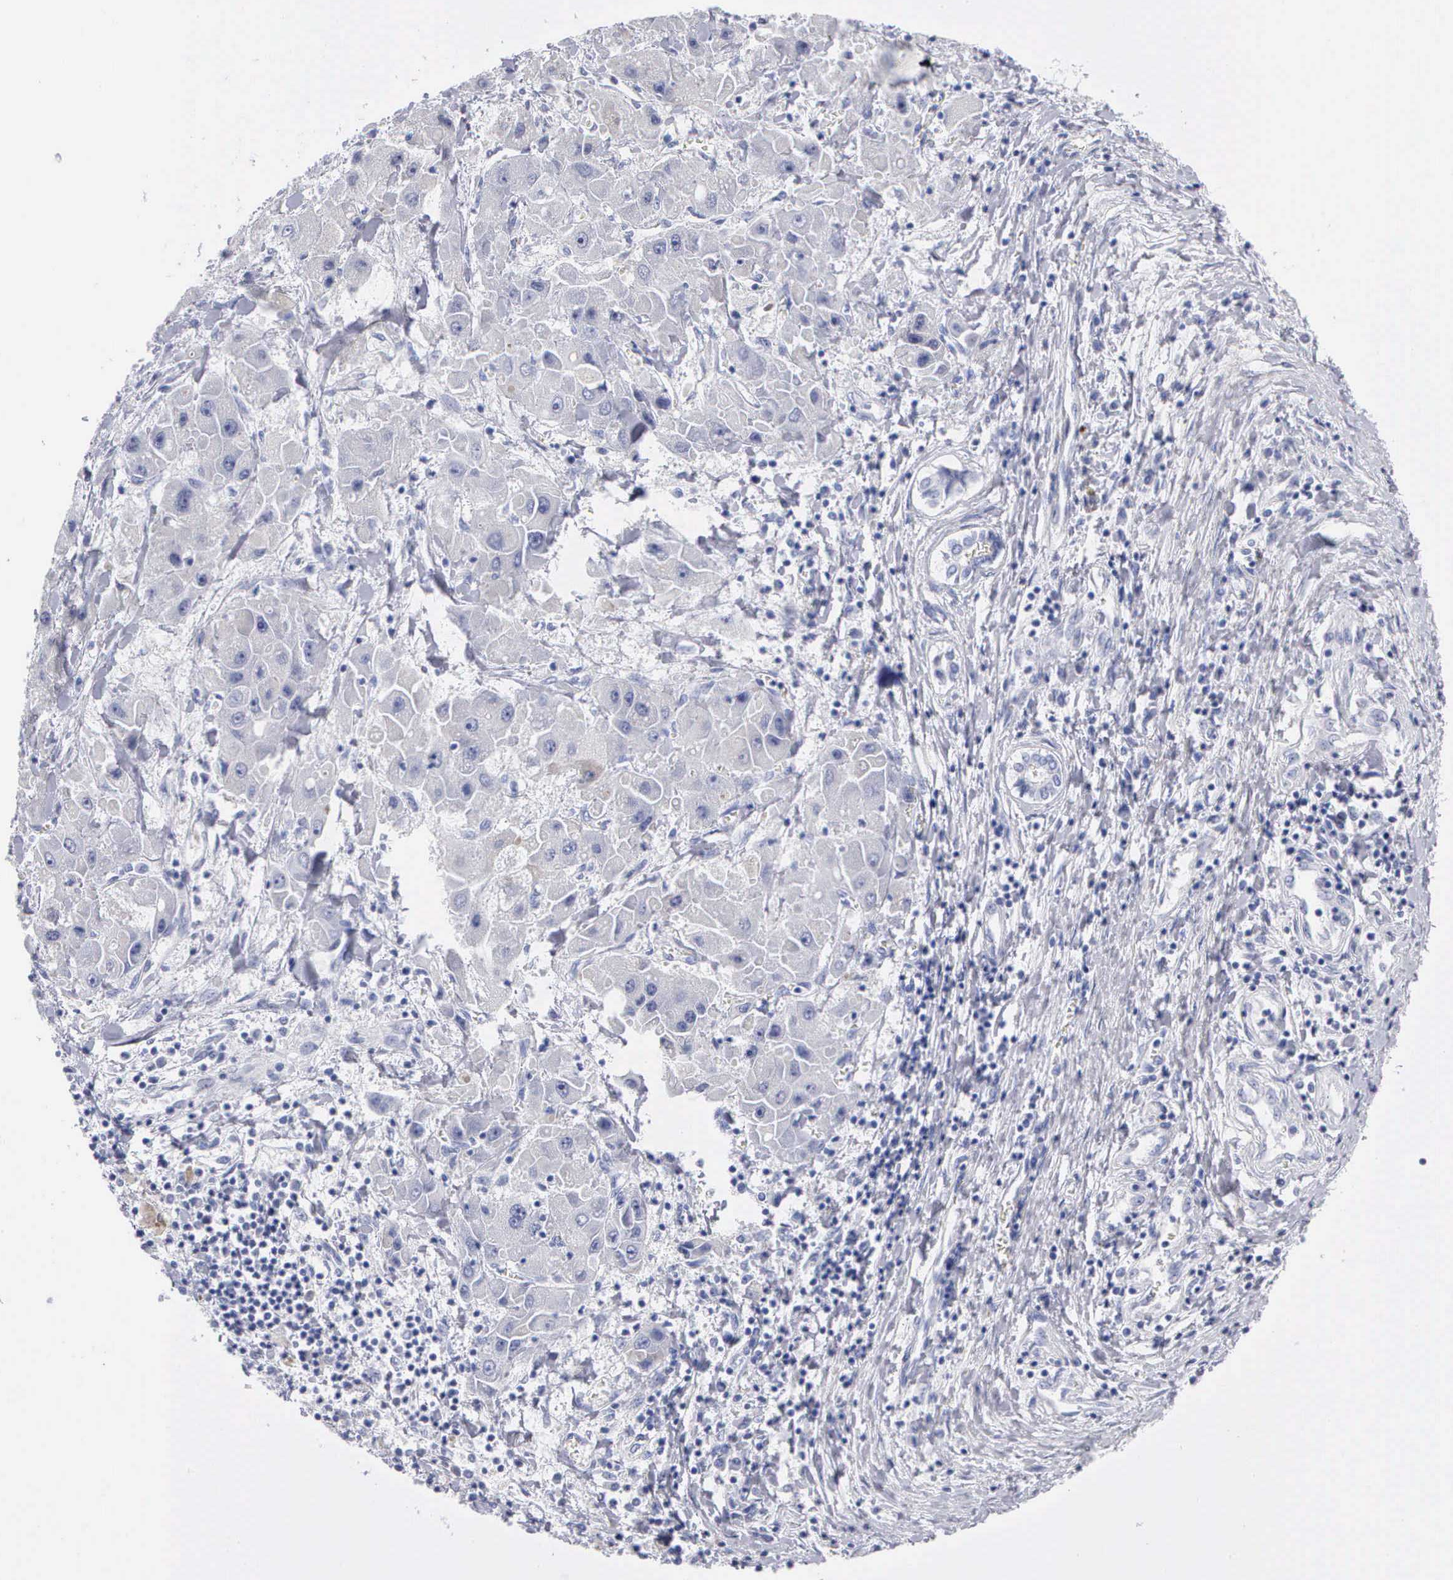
{"staining": {"intensity": "negative", "quantity": "none", "location": "none"}, "tissue": "liver cancer", "cell_type": "Tumor cells", "image_type": "cancer", "snomed": [{"axis": "morphology", "description": "Carcinoma, Hepatocellular, NOS"}, {"axis": "topography", "description": "Liver"}], "caption": "Immunohistochemistry photomicrograph of liver hepatocellular carcinoma stained for a protein (brown), which reveals no staining in tumor cells. (DAB immunohistochemistry, high magnification).", "gene": "CYP19A1", "patient": {"sex": "male", "age": 24}}